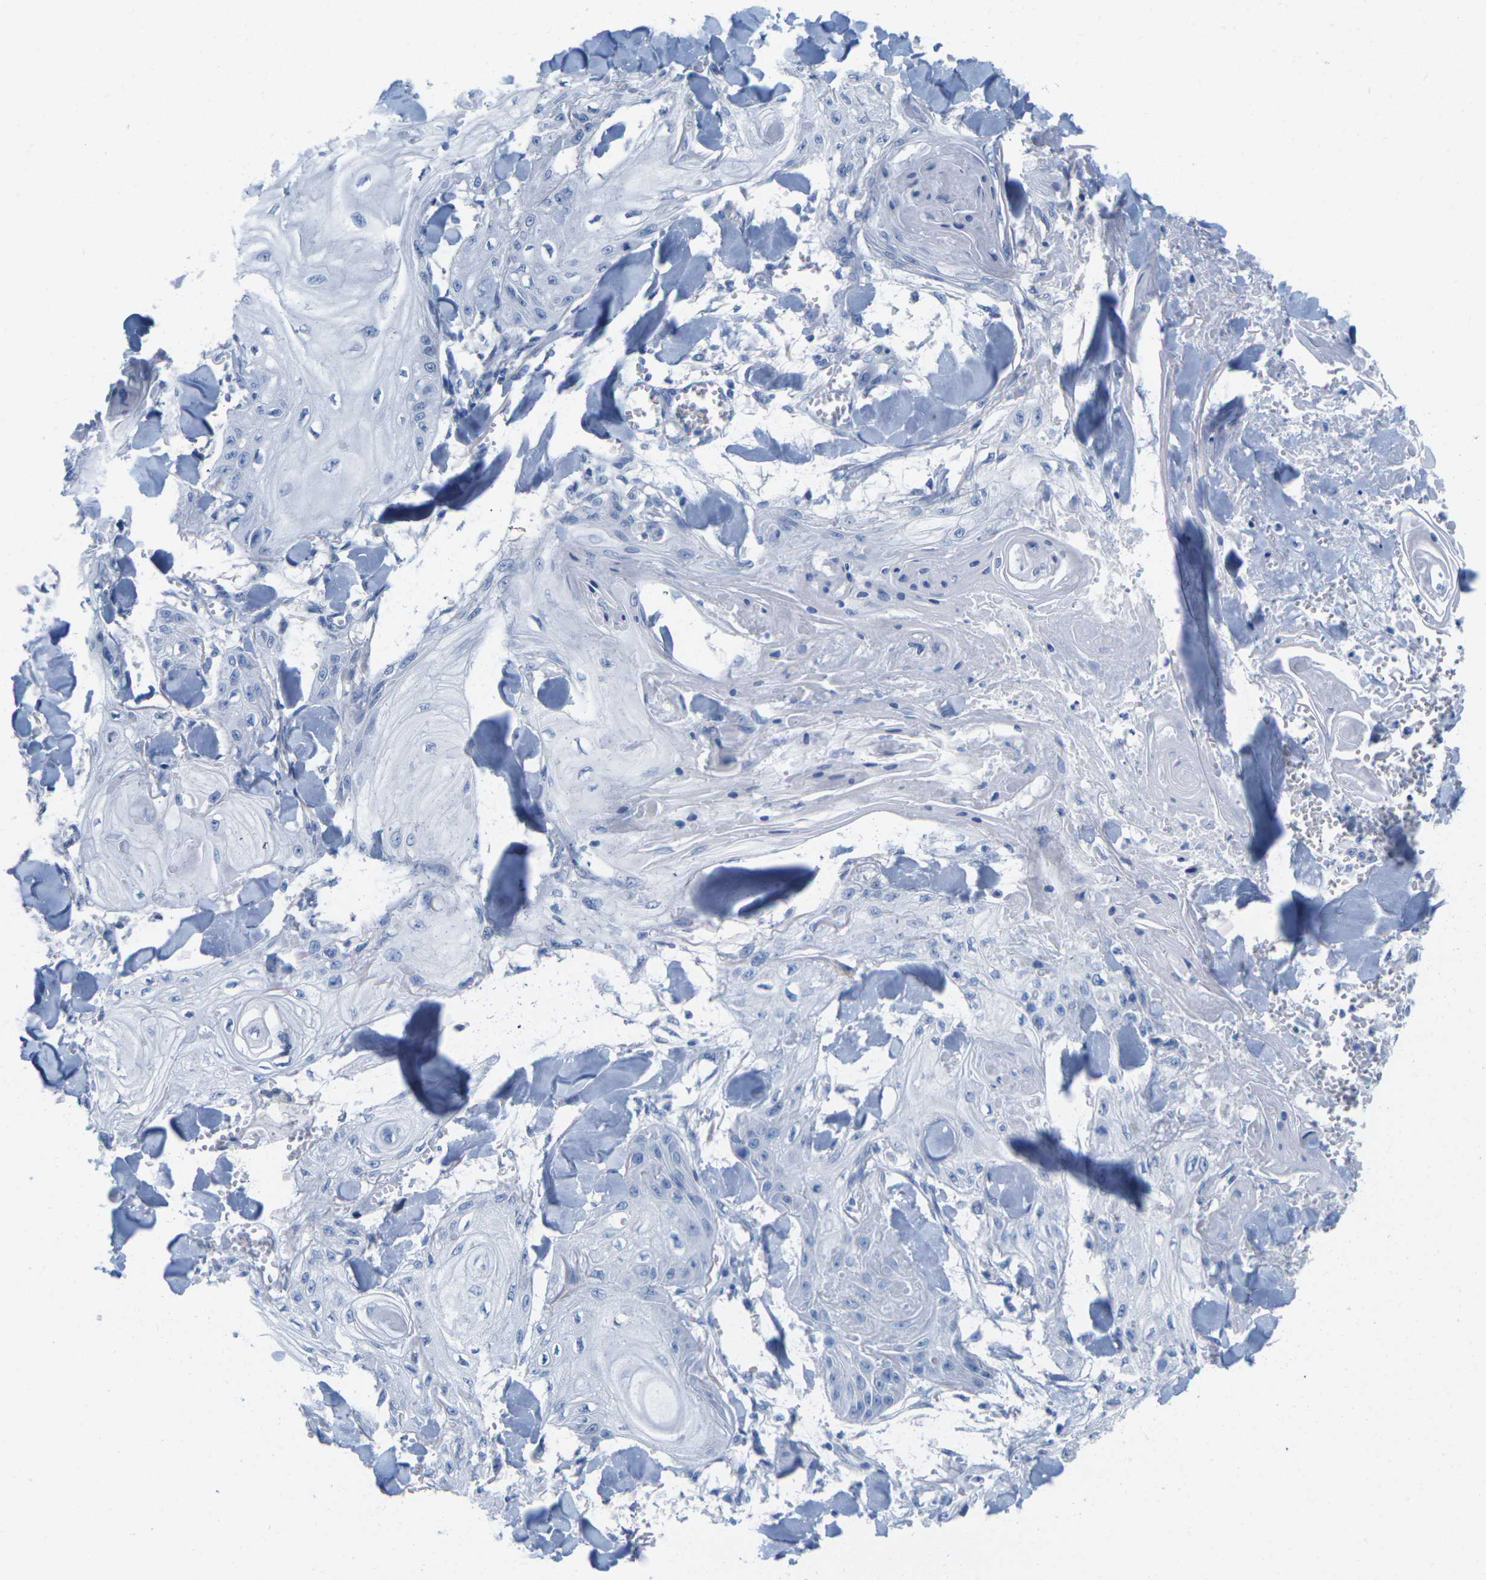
{"staining": {"intensity": "negative", "quantity": "none", "location": "none"}, "tissue": "skin cancer", "cell_type": "Tumor cells", "image_type": "cancer", "snomed": [{"axis": "morphology", "description": "Squamous cell carcinoma, NOS"}, {"axis": "topography", "description": "Skin"}], "caption": "This is an immunohistochemistry (IHC) photomicrograph of human skin squamous cell carcinoma. There is no expression in tumor cells.", "gene": "CNN1", "patient": {"sex": "male", "age": 74}}